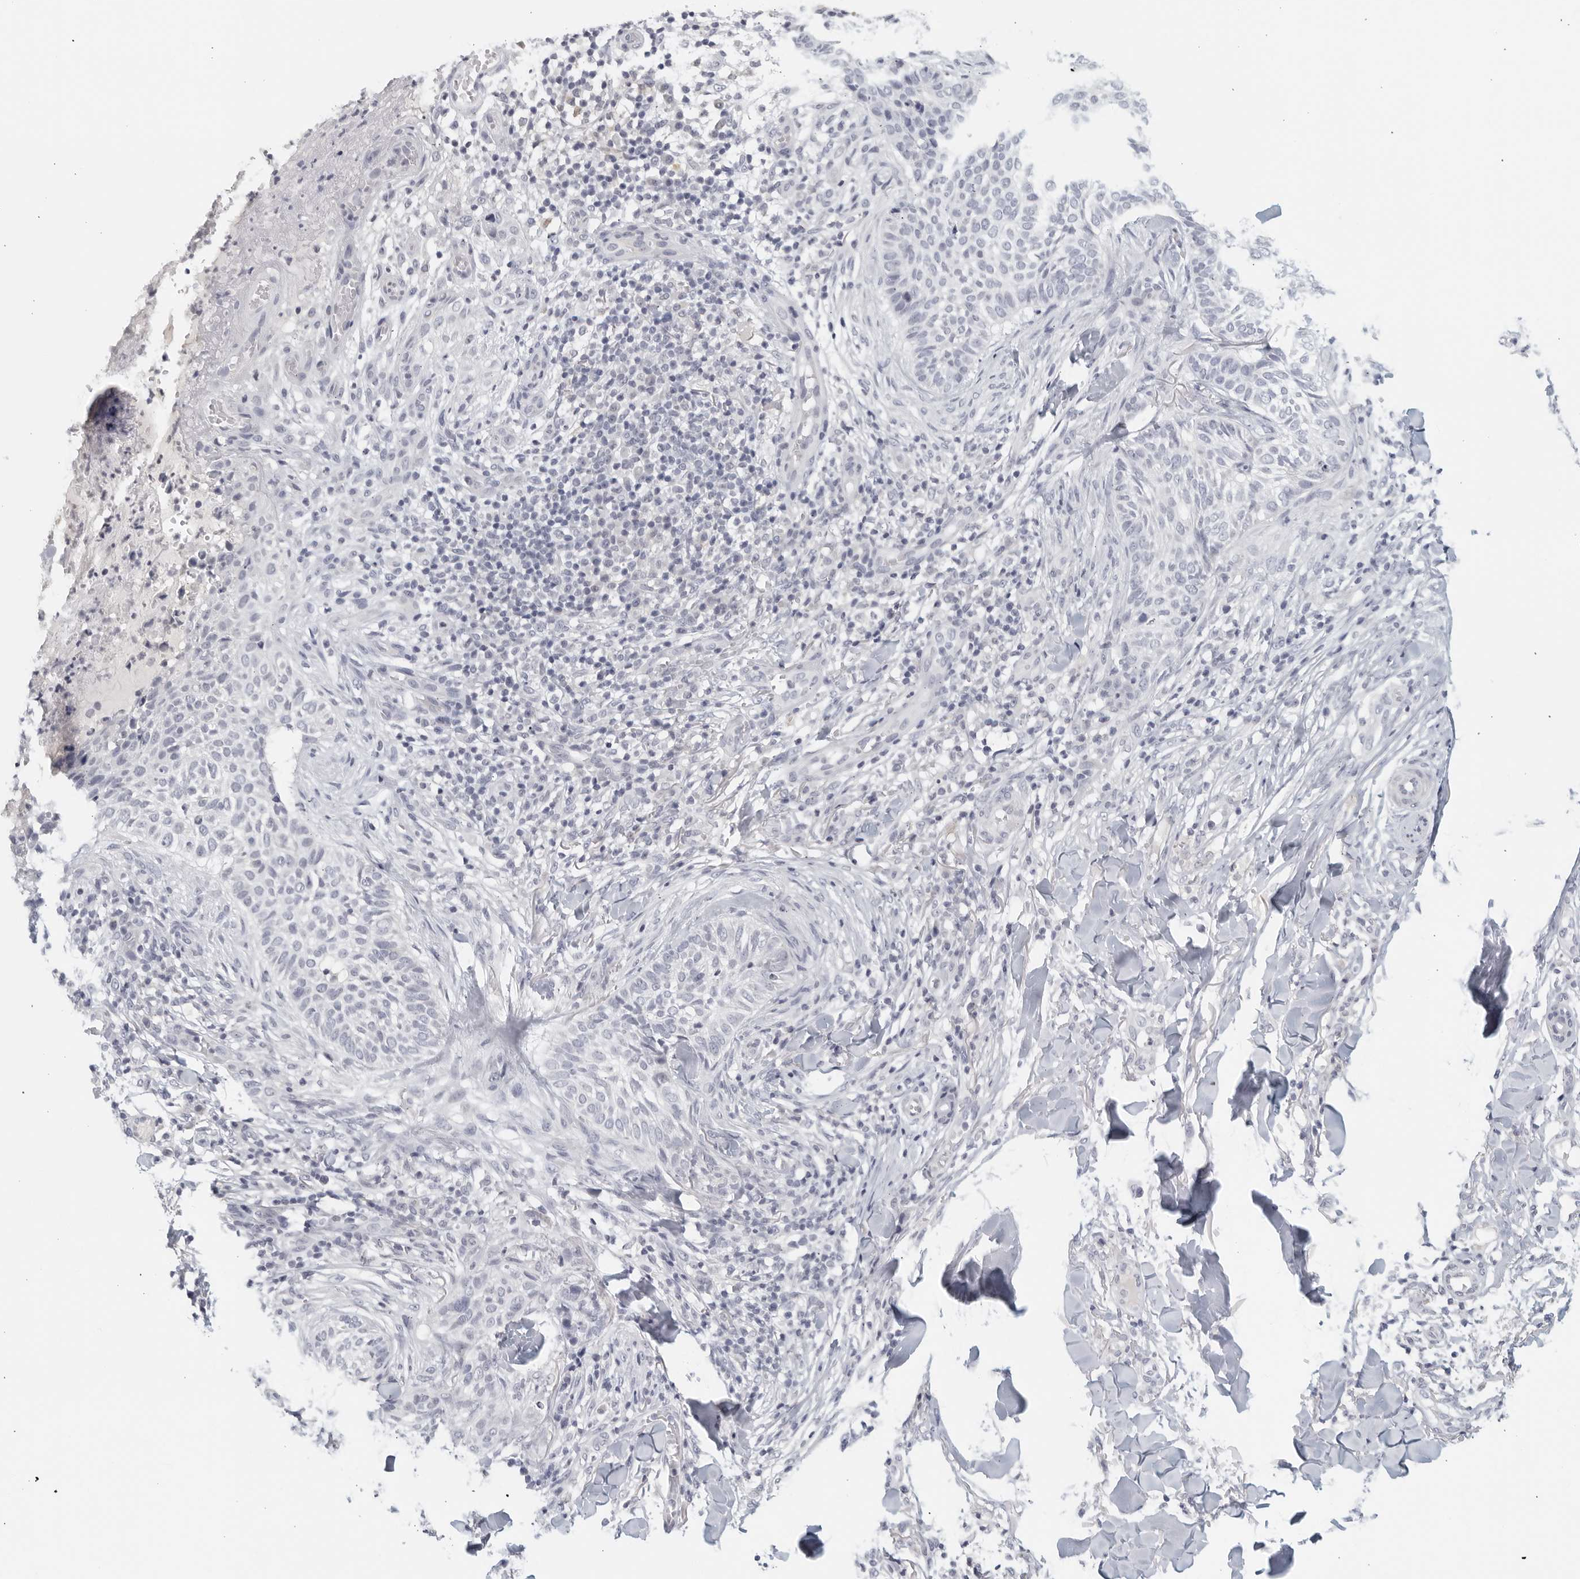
{"staining": {"intensity": "negative", "quantity": "none", "location": "none"}, "tissue": "skin cancer", "cell_type": "Tumor cells", "image_type": "cancer", "snomed": [{"axis": "morphology", "description": "Normal tissue, NOS"}, {"axis": "morphology", "description": "Basal cell carcinoma"}, {"axis": "topography", "description": "Skin"}], "caption": "Tumor cells show no significant expression in skin cancer. (DAB IHC, high magnification).", "gene": "MATN1", "patient": {"sex": "male", "age": 67}}